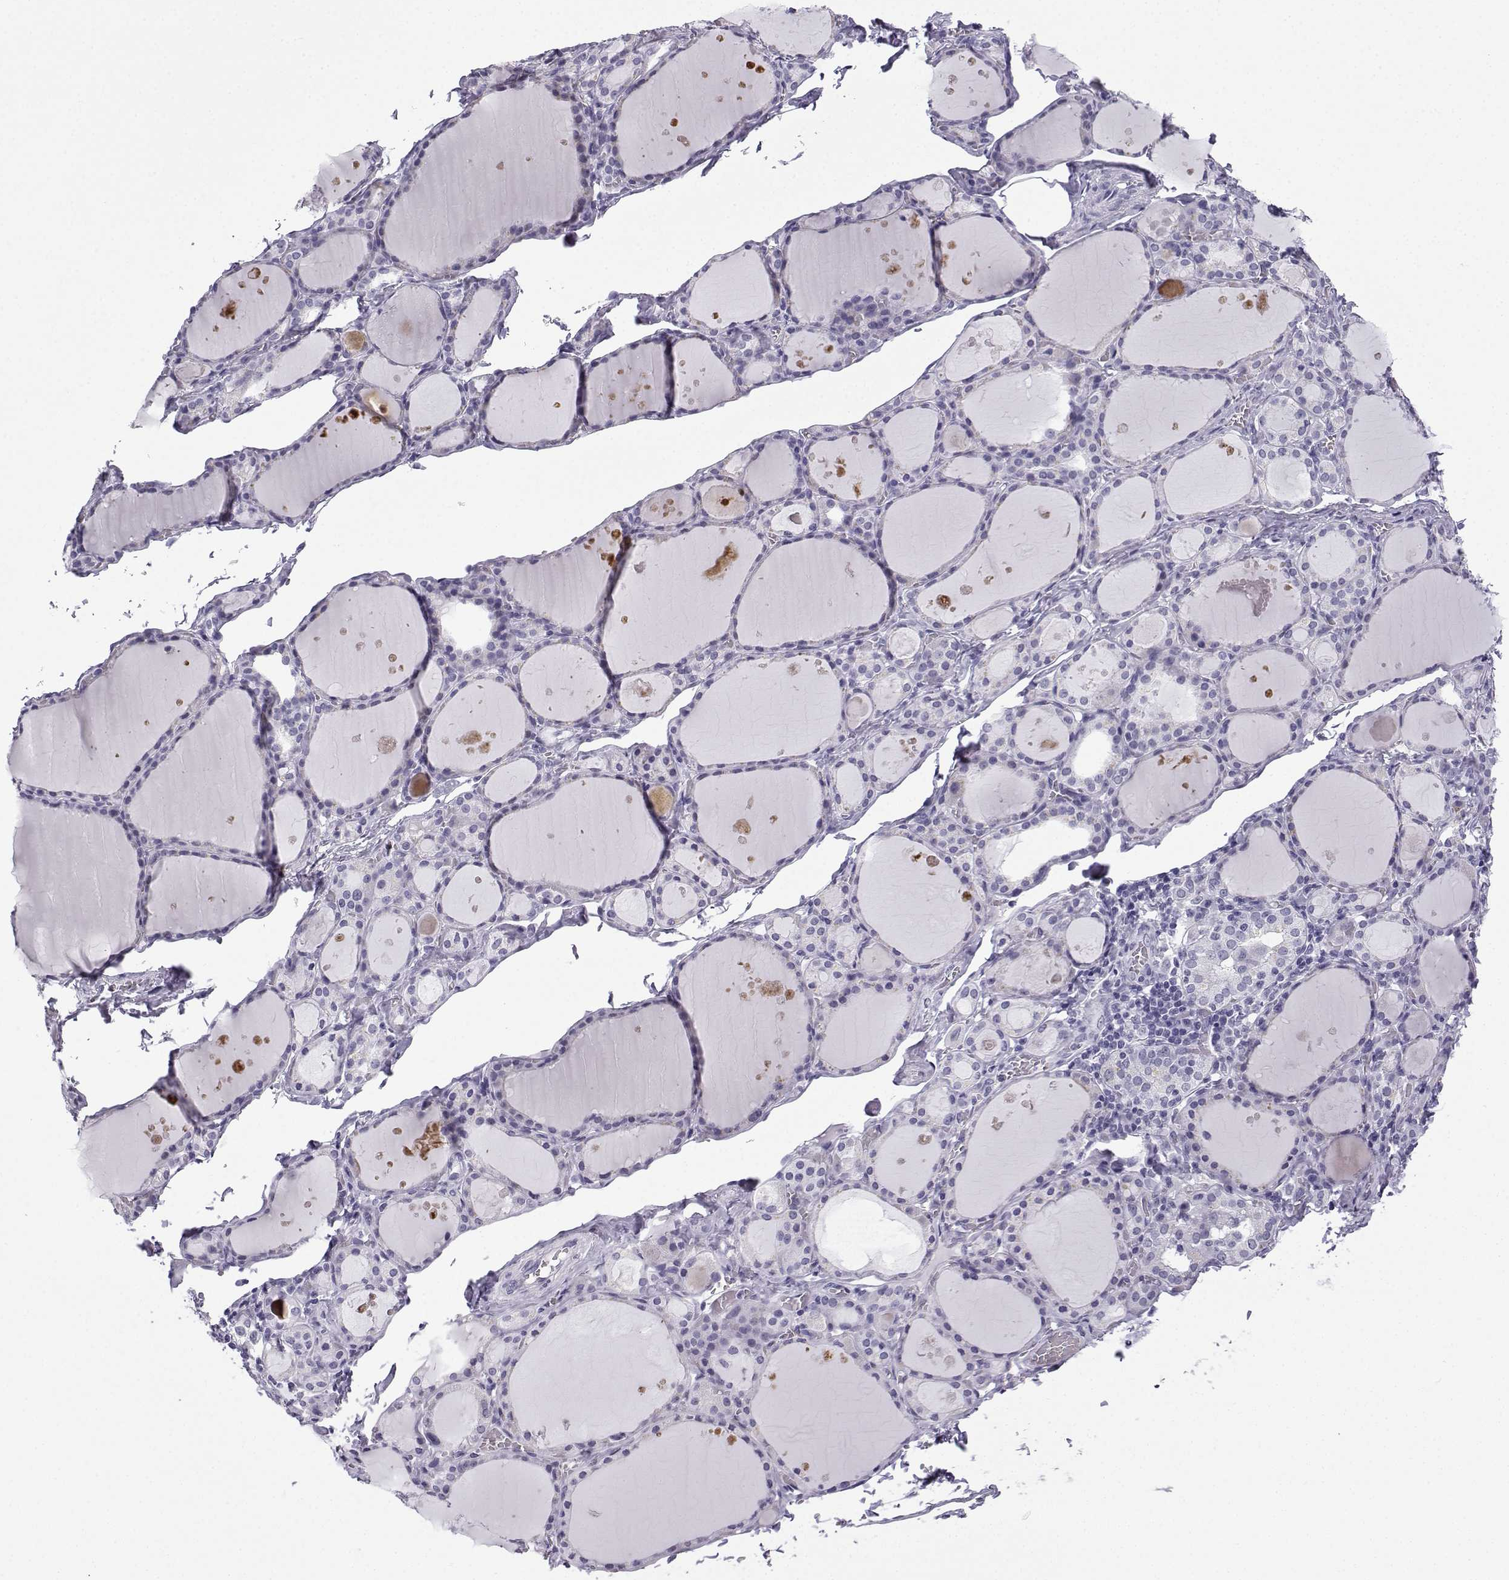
{"staining": {"intensity": "negative", "quantity": "none", "location": "none"}, "tissue": "thyroid gland", "cell_type": "Glandular cells", "image_type": "normal", "snomed": [{"axis": "morphology", "description": "Normal tissue, NOS"}, {"axis": "topography", "description": "Thyroid gland"}], "caption": "There is no significant positivity in glandular cells of thyroid gland. (DAB (3,3'-diaminobenzidine) immunohistochemistry (IHC) with hematoxylin counter stain).", "gene": "MRGBP", "patient": {"sex": "male", "age": 68}}